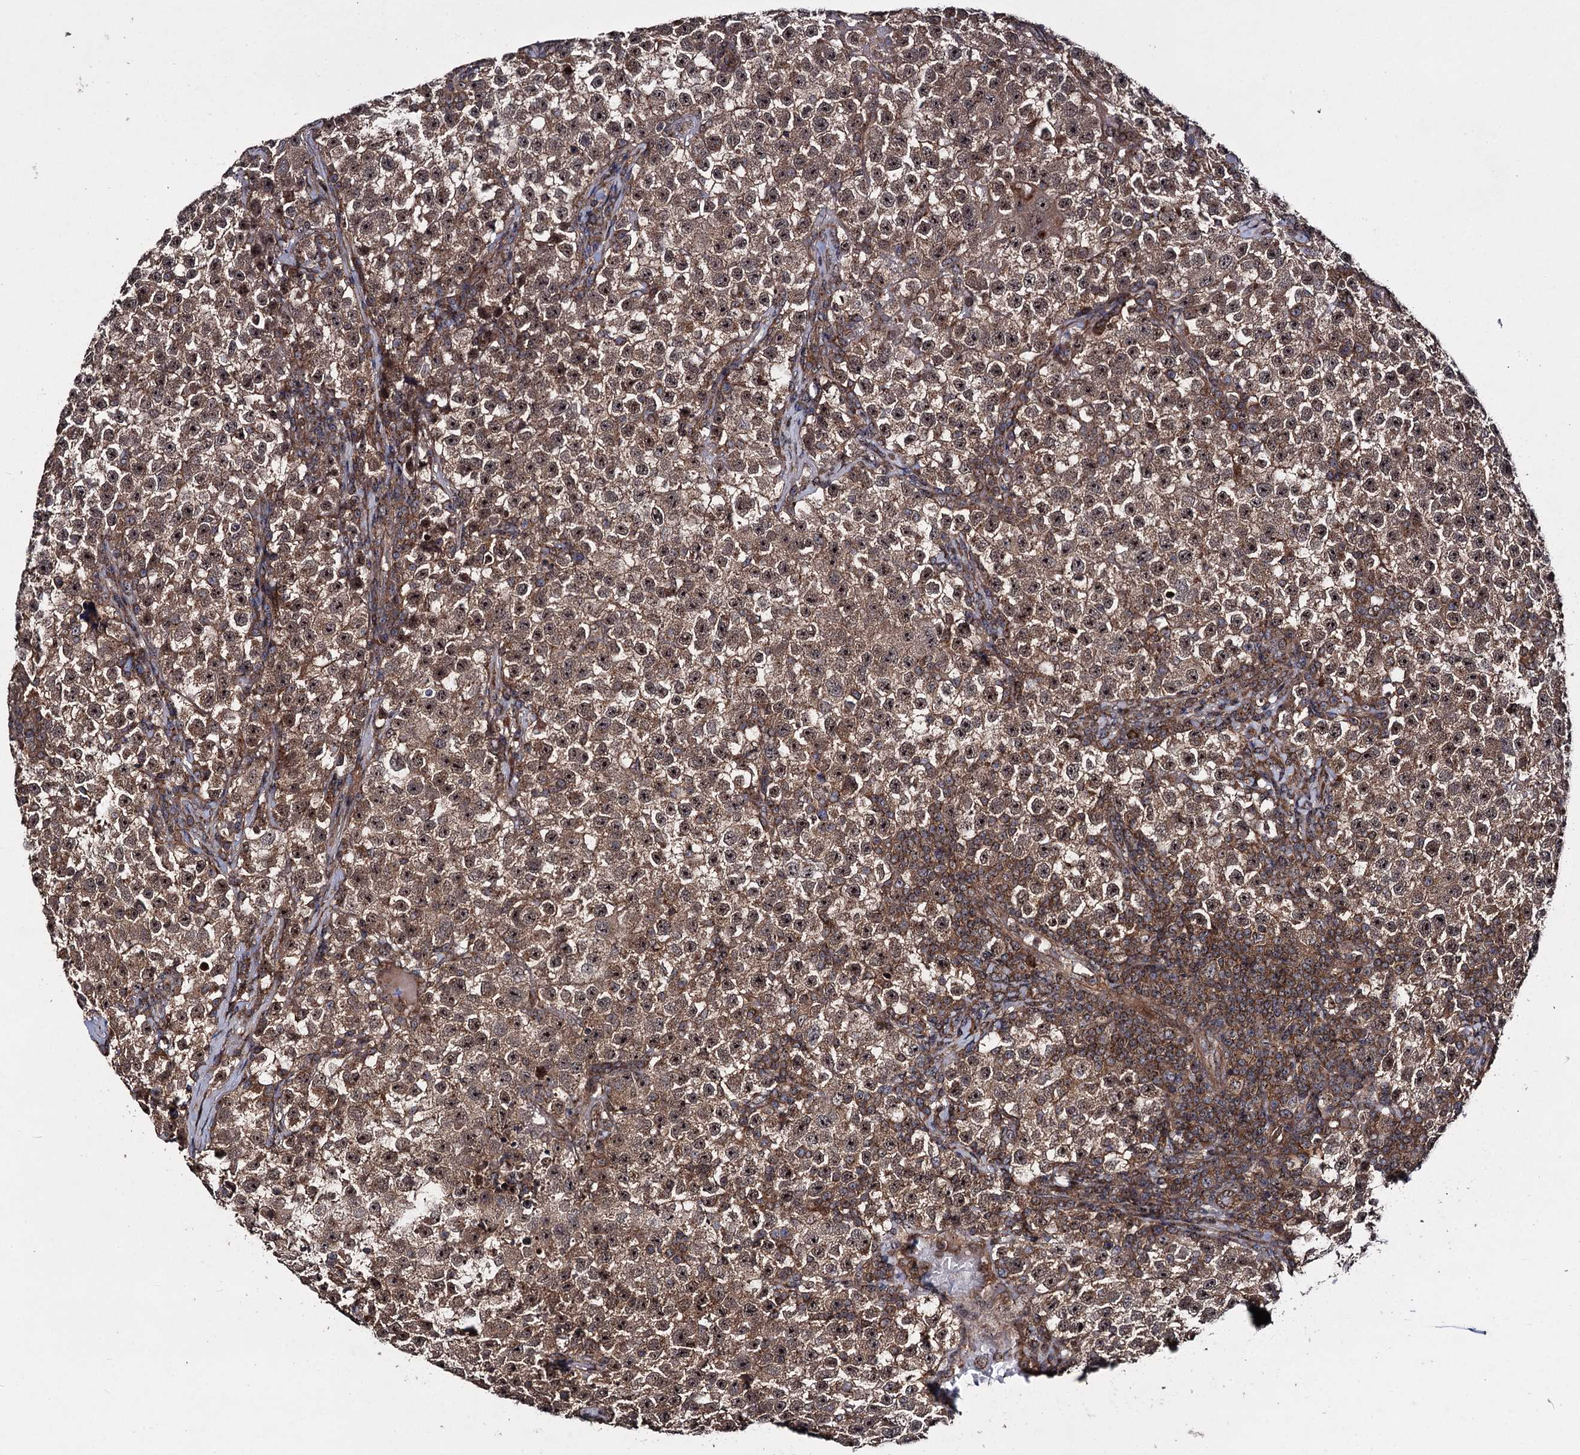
{"staining": {"intensity": "moderate", "quantity": ">75%", "location": "cytoplasmic/membranous,nuclear"}, "tissue": "testis cancer", "cell_type": "Tumor cells", "image_type": "cancer", "snomed": [{"axis": "morphology", "description": "Seminoma, NOS"}, {"axis": "topography", "description": "Testis"}], "caption": "This histopathology image reveals testis seminoma stained with immunohistochemistry to label a protein in brown. The cytoplasmic/membranous and nuclear of tumor cells show moderate positivity for the protein. Nuclei are counter-stained blue.", "gene": "KXD1", "patient": {"sex": "male", "age": 22}}